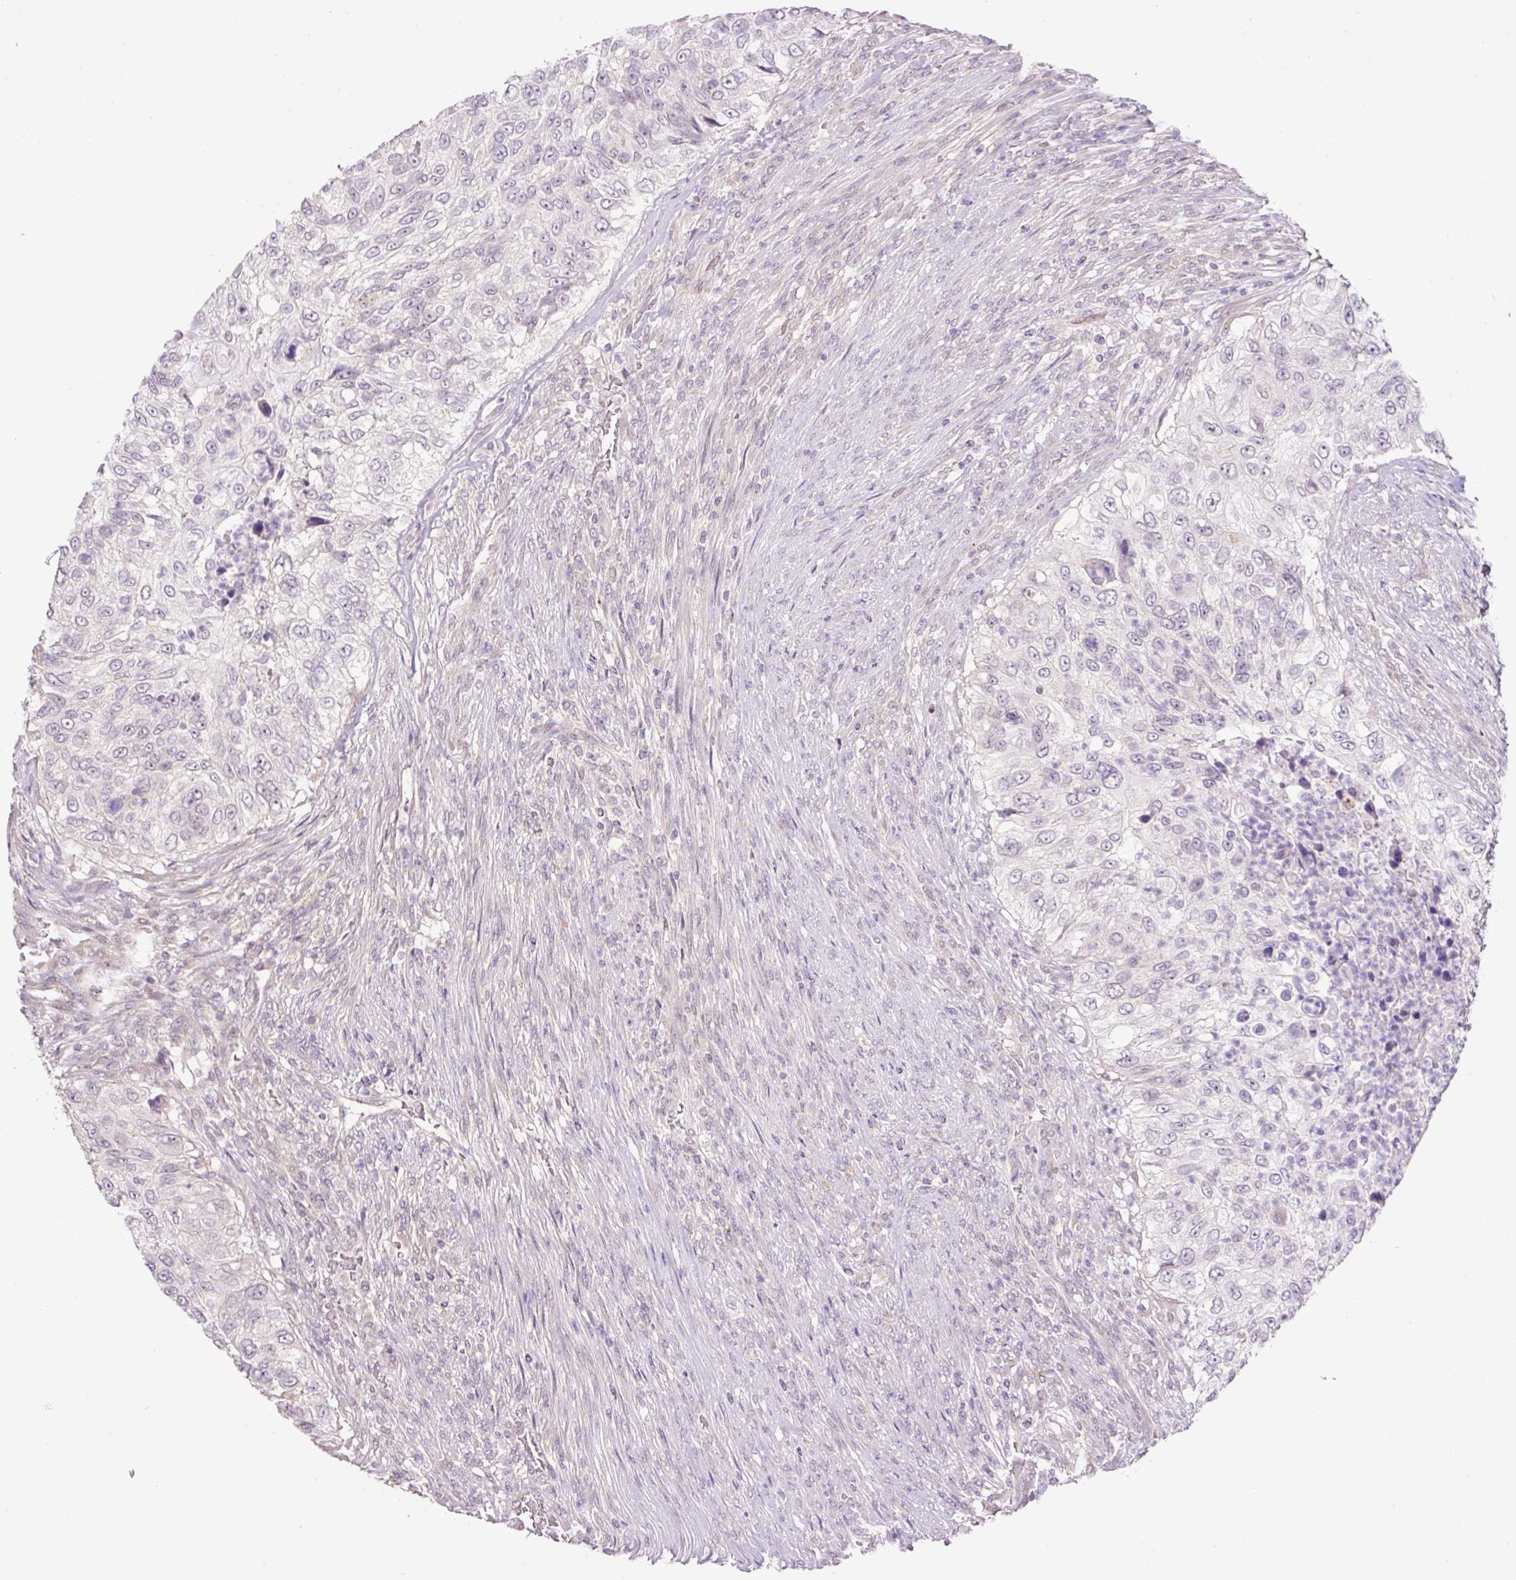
{"staining": {"intensity": "negative", "quantity": "none", "location": "none"}, "tissue": "urothelial cancer", "cell_type": "Tumor cells", "image_type": "cancer", "snomed": [{"axis": "morphology", "description": "Urothelial carcinoma, High grade"}, {"axis": "topography", "description": "Urinary bladder"}], "caption": "An image of urothelial cancer stained for a protein demonstrates no brown staining in tumor cells.", "gene": "HABP4", "patient": {"sex": "female", "age": 60}}